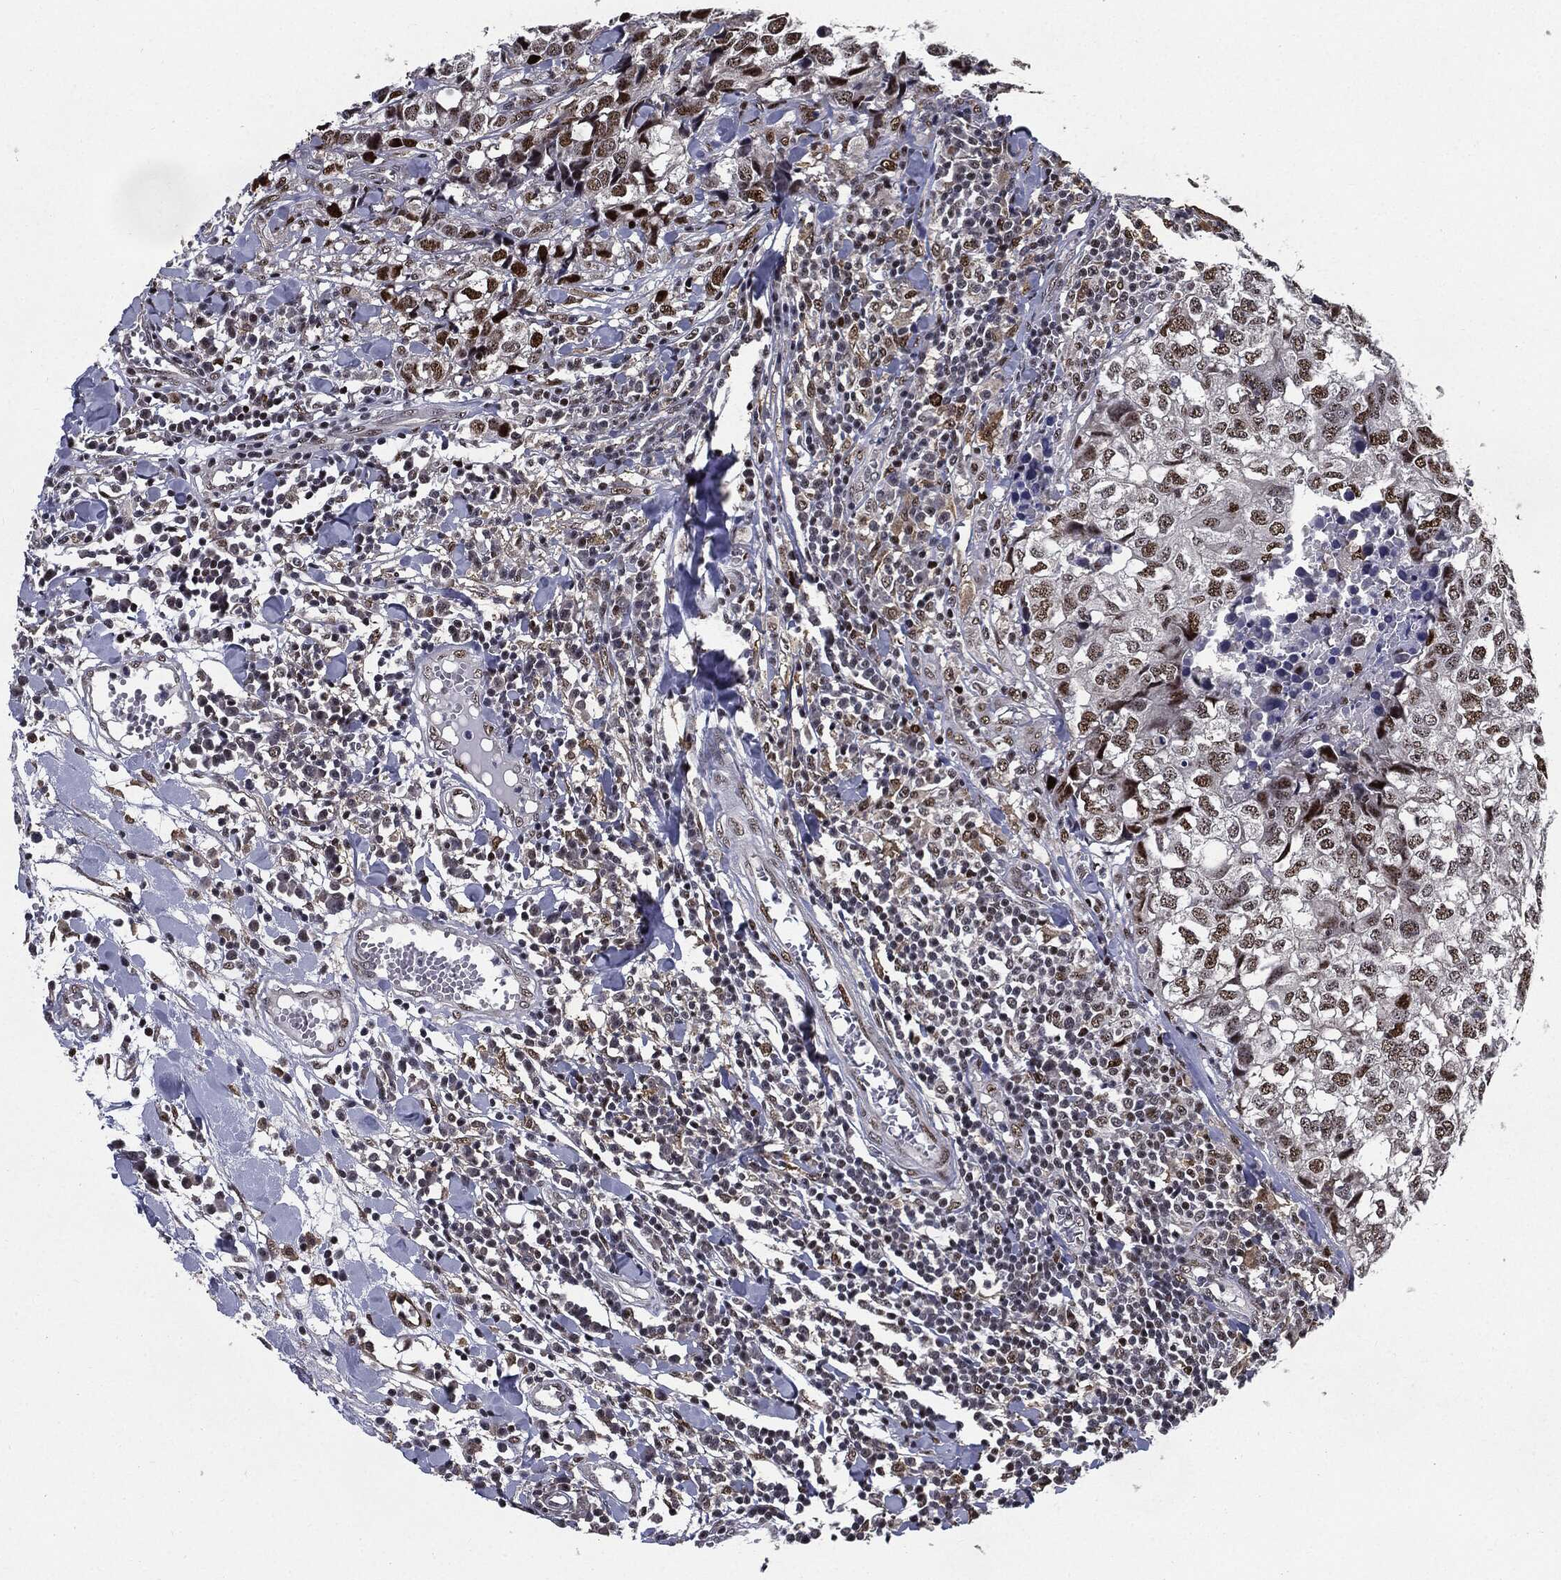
{"staining": {"intensity": "moderate", "quantity": "25%-75%", "location": "nuclear"}, "tissue": "breast cancer", "cell_type": "Tumor cells", "image_type": "cancer", "snomed": [{"axis": "morphology", "description": "Duct carcinoma"}, {"axis": "topography", "description": "Breast"}], "caption": "This is an image of immunohistochemistry (IHC) staining of breast intraductal carcinoma, which shows moderate expression in the nuclear of tumor cells.", "gene": "JUN", "patient": {"sex": "female", "age": 30}}